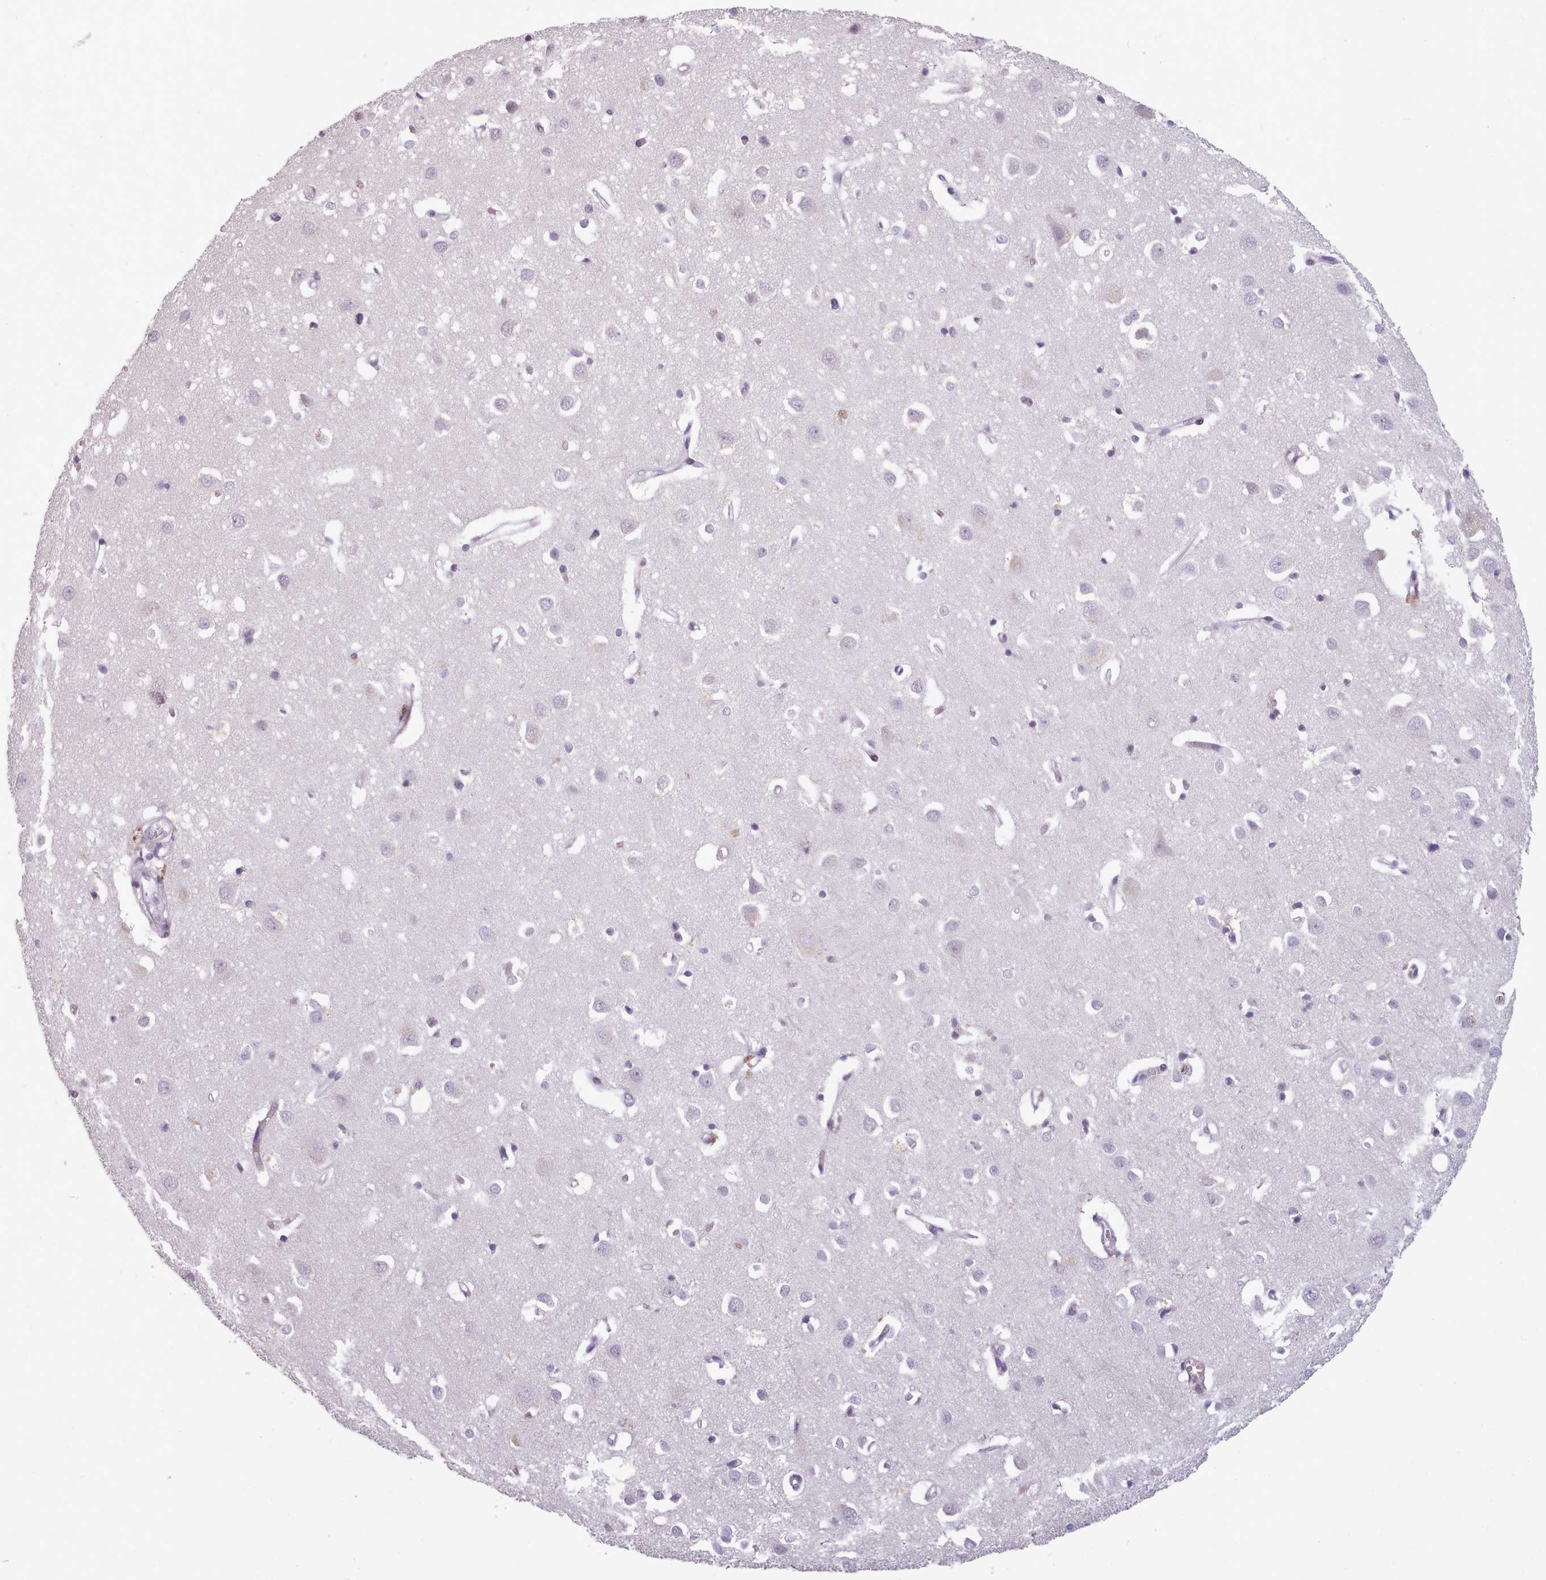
{"staining": {"intensity": "negative", "quantity": "none", "location": "none"}, "tissue": "cerebral cortex", "cell_type": "Endothelial cells", "image_type": "normal", "snomed": [{"axis": "morphology", "description": "Normal tissue, NOS"}, {"axis": "topography", "description": "Cerebral cortex"}], "caption": "Endothelial cells show no significant staining in benign cerebral cortex. (DAB (3,3'-diaminobenzidine) immunohistochemistry (IHC) with hematoxylin counter stain).", "gene": "PBX4", "patient": {"sex": "female", "age": 64}}